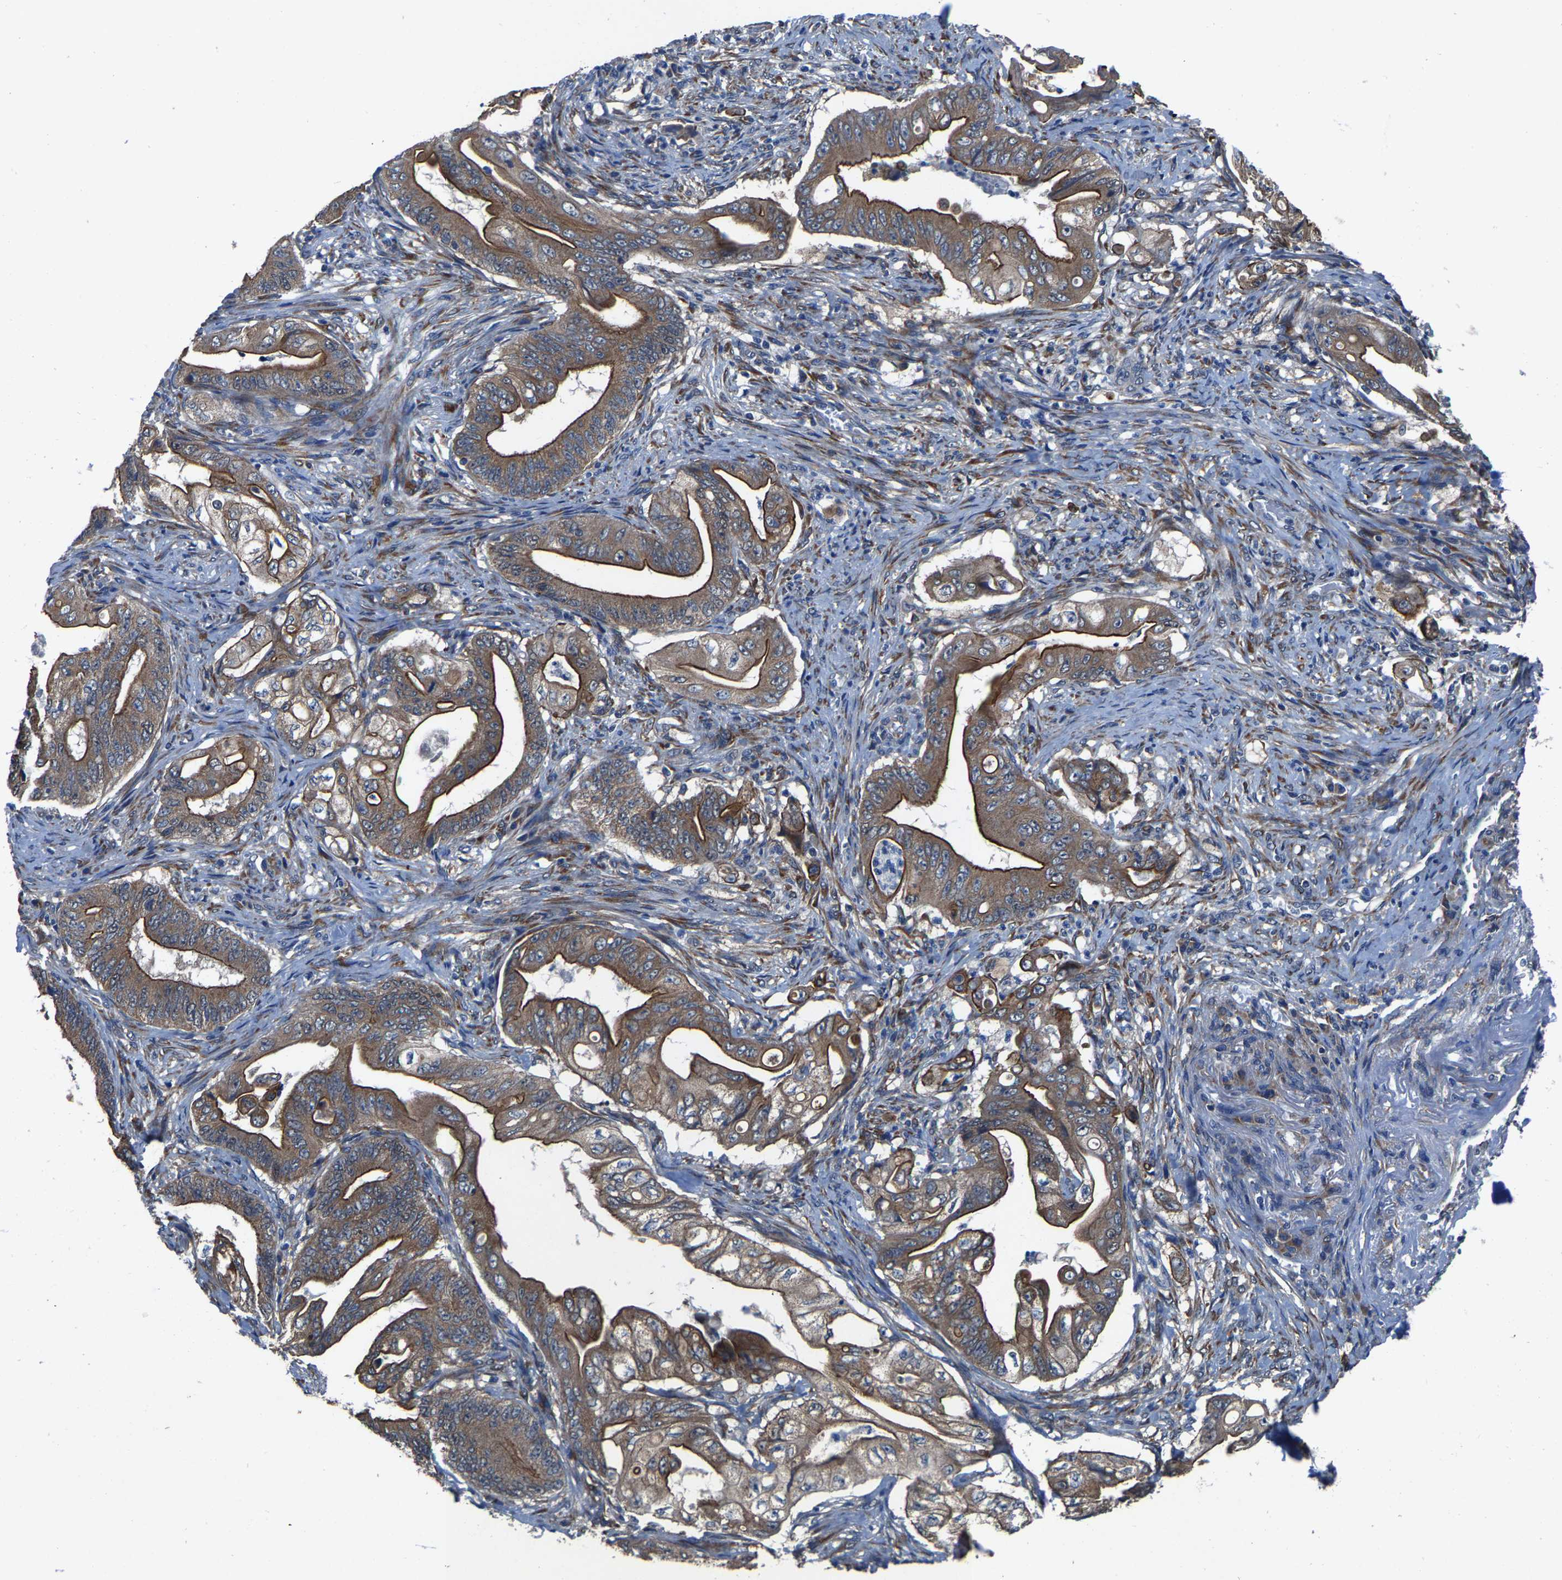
{"staining": {"intensity": "moderate", "quantity": ">75%", "location": "cytoplasmic/membranous"}, "tissue": "stomach cancer", "cell_type": "Tumor cells", "image_type": "cancer", "snomed": [{"axis": "morphology", "description": "Adenocarcinoma, NOS"}, {"axis": "topography", "description": "Stomach"}], "caption": "Immunohistochemical staining of adenocarcinoma (stomach) displays medium levels of moderate cytoplasmic/membranous staining in about >75% of tumor cells.", "gene": "PDP1", "patient": {"sex": "female", "age": 73}}